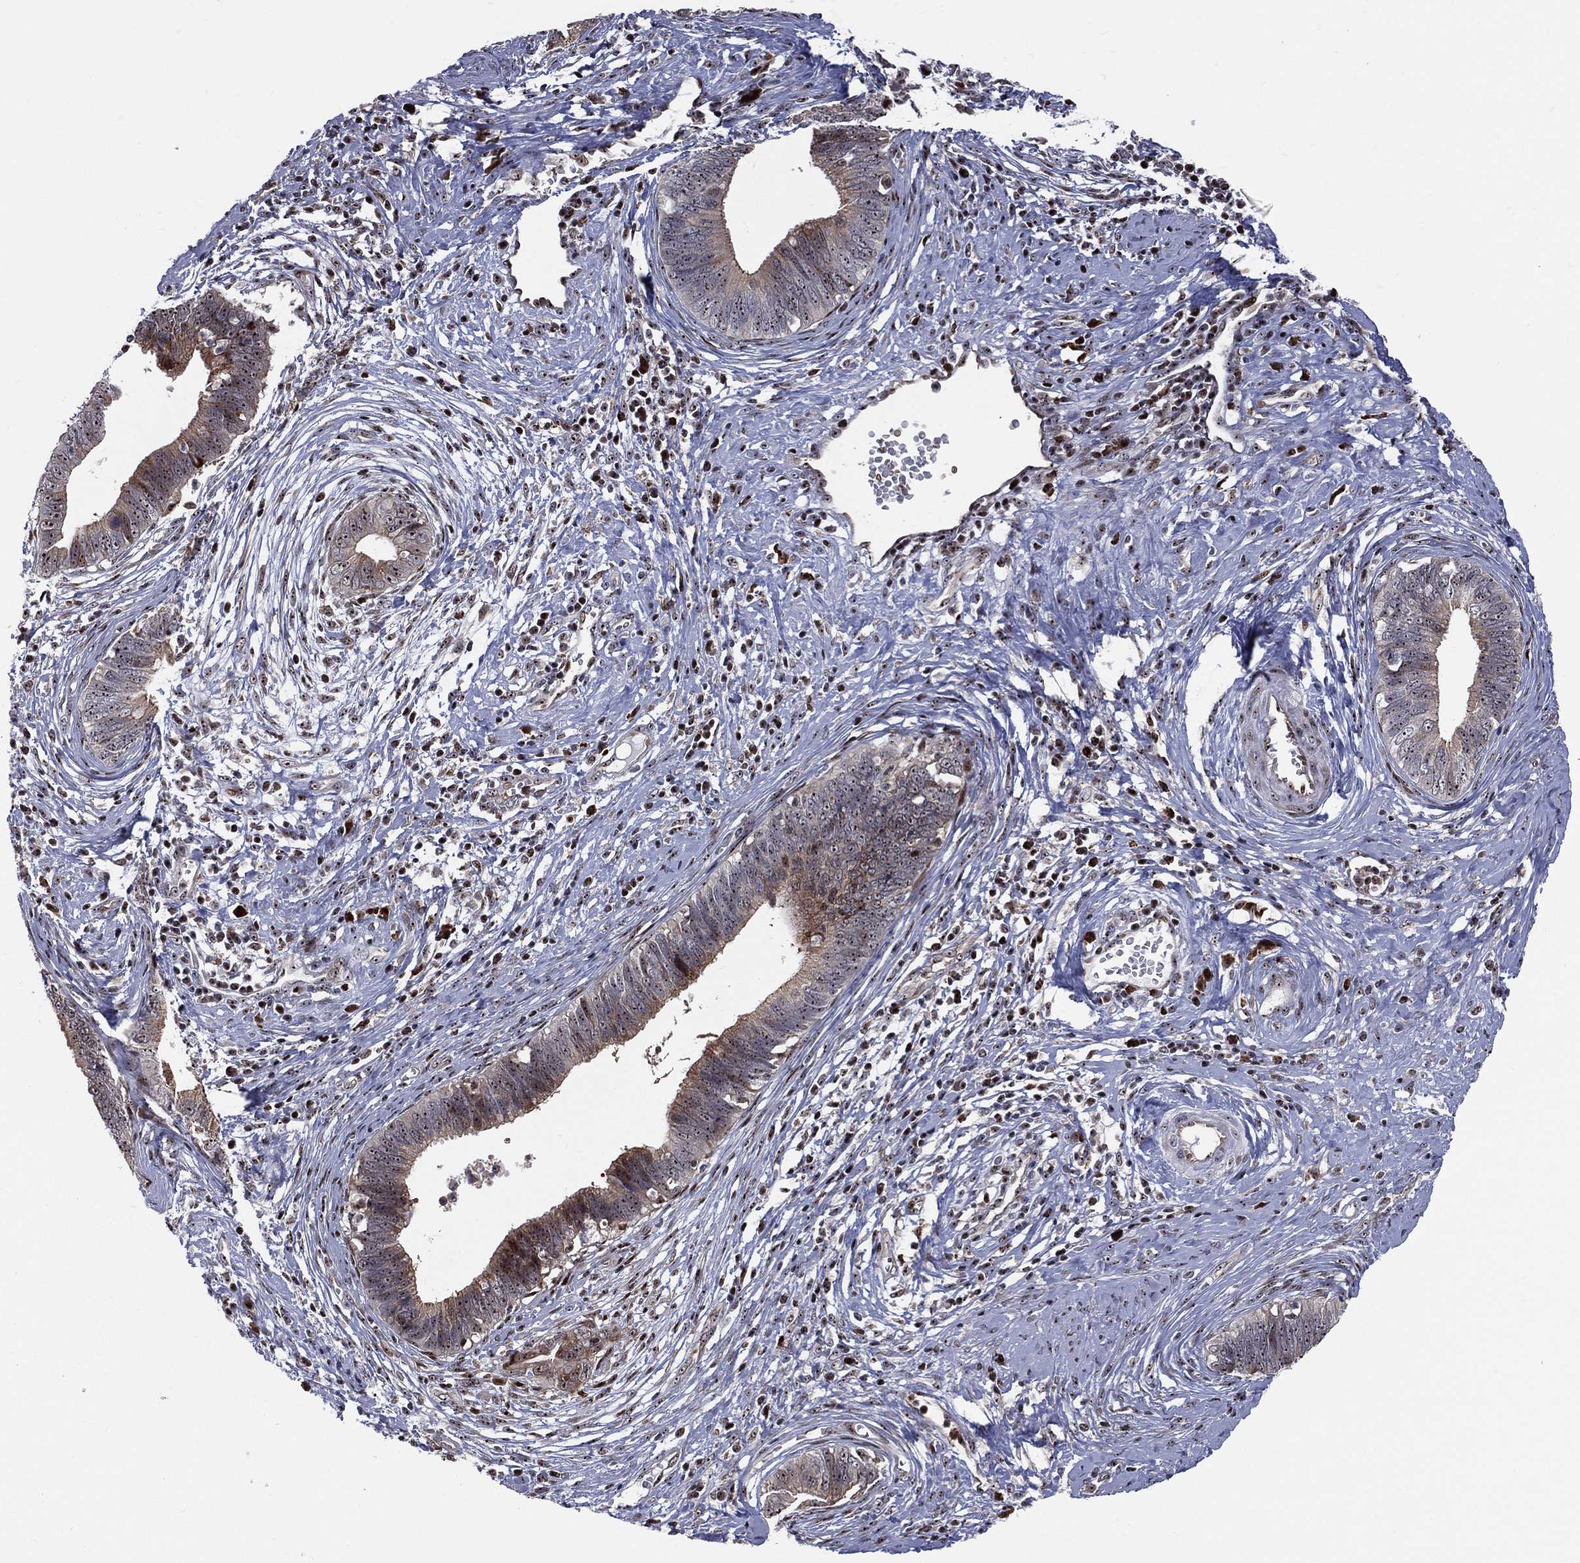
{"staining": {"intensity": "moderate", "quantity": "<25%", "location": "cytoplasmic/membranous"}, "tissue": "cervical cancer", "cell_type": "Tumor cells", "image_type": "cancer", "snomed": [{"axis": "morphology", "description": "Adenocarcinoma, NOS"}, {"axis": "topography", "description": "Cervix"}], "caption": "Adenocarcinoma (cervical) tissue demonstrates moderate cytoplasmic/membranous staining in approximately <25% of tumor cells (DAB IHC with brightfield microscopy, high magnification).", "gene": "VHL", "patient": {"sex": "female", "age": 42}}